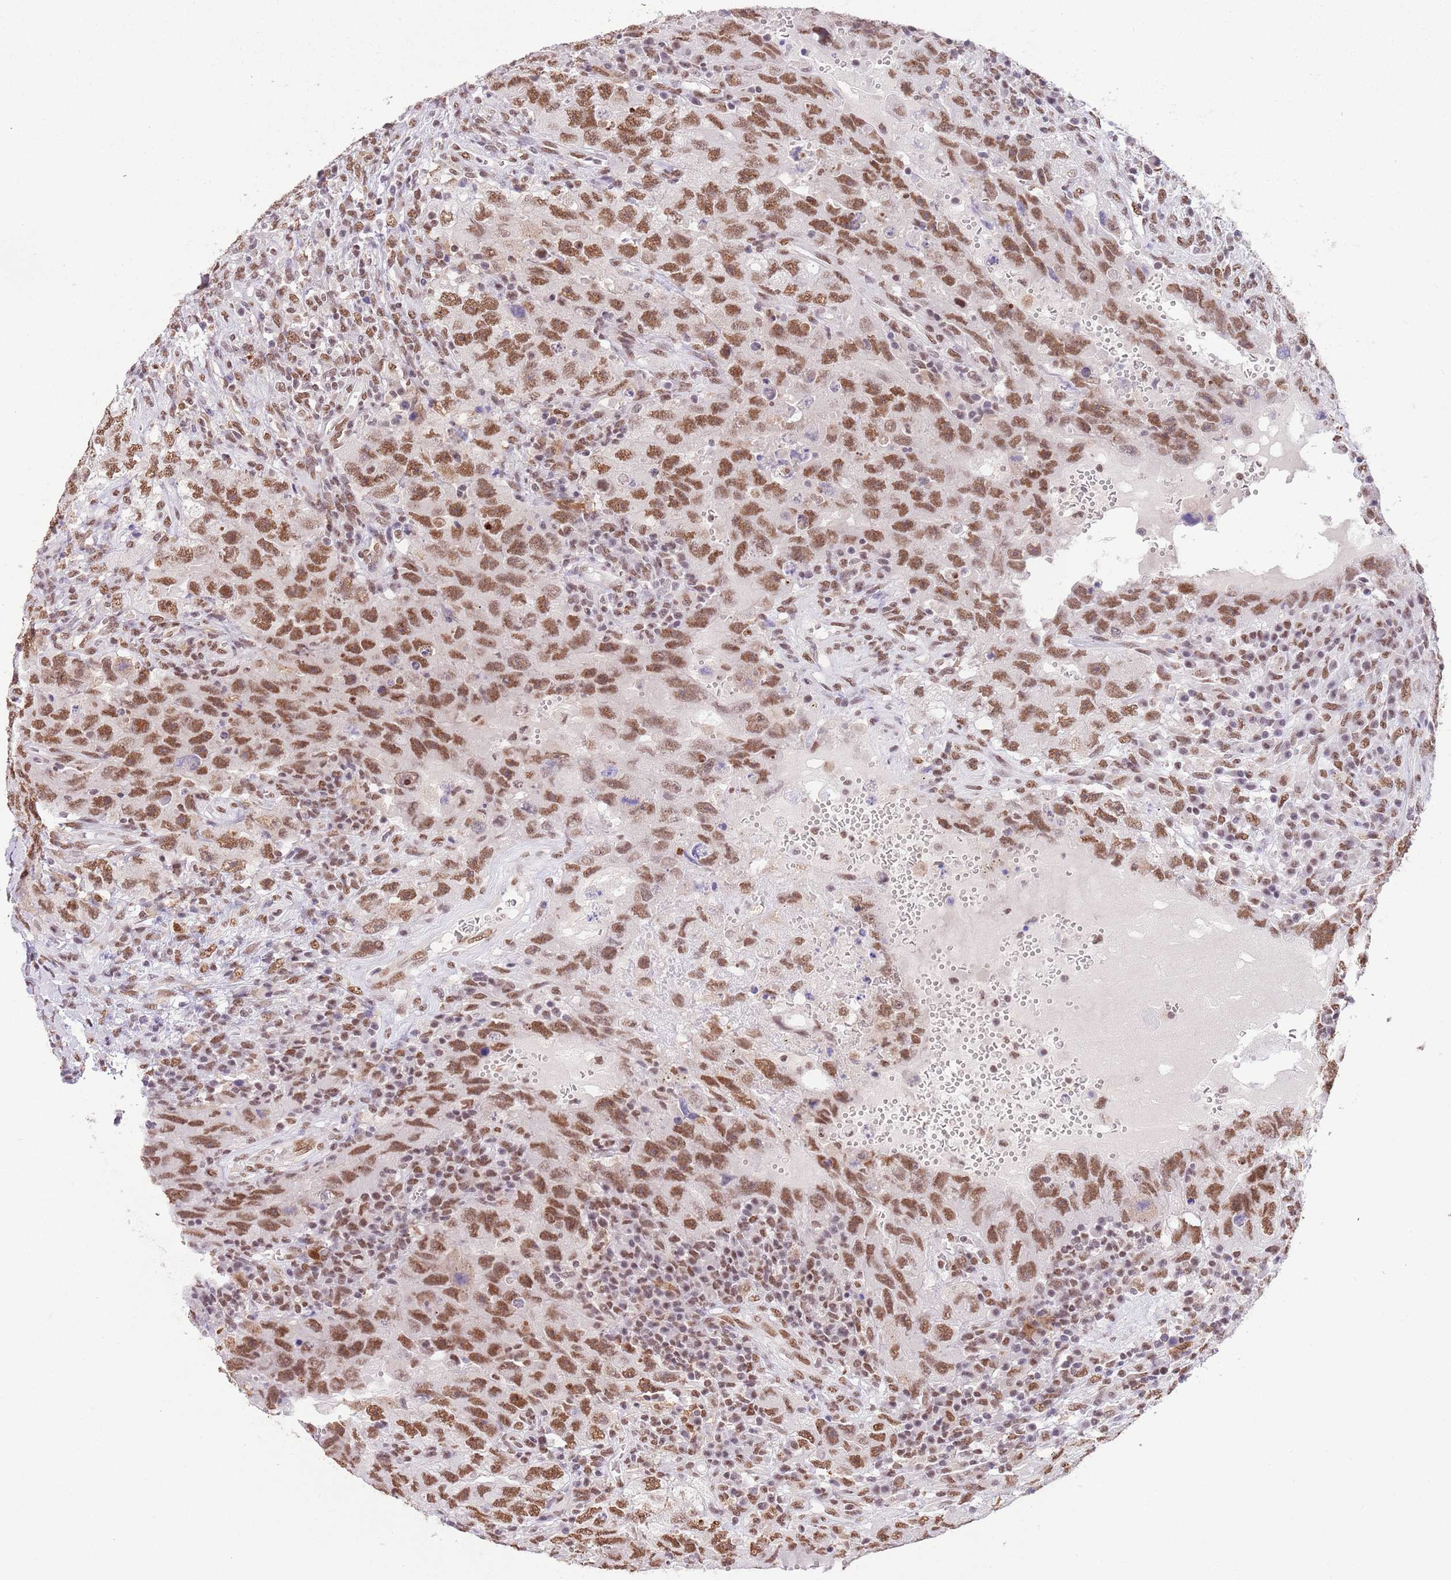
{"staining": {"intensity": "moderate", "quantity": ">75%", "location": "nuclear"}, "tissue": "testis cancer", "cell_type": "Tumor cells", "image_type": "cancer", "snomed": [{"axis": "morphology", "description": "Carcinoma, Embryonal, NOS"}, {"axis": "topography", "description": "Testis"}], "caption": "About >75% of tumor cells in human embryonal carcinoma (testis) reveal moderate nuclear protein staining as visualized by brown immunohistochemical staining.", "gene": "TRIM32", "patient": {"sex": "male", "age": 26}}